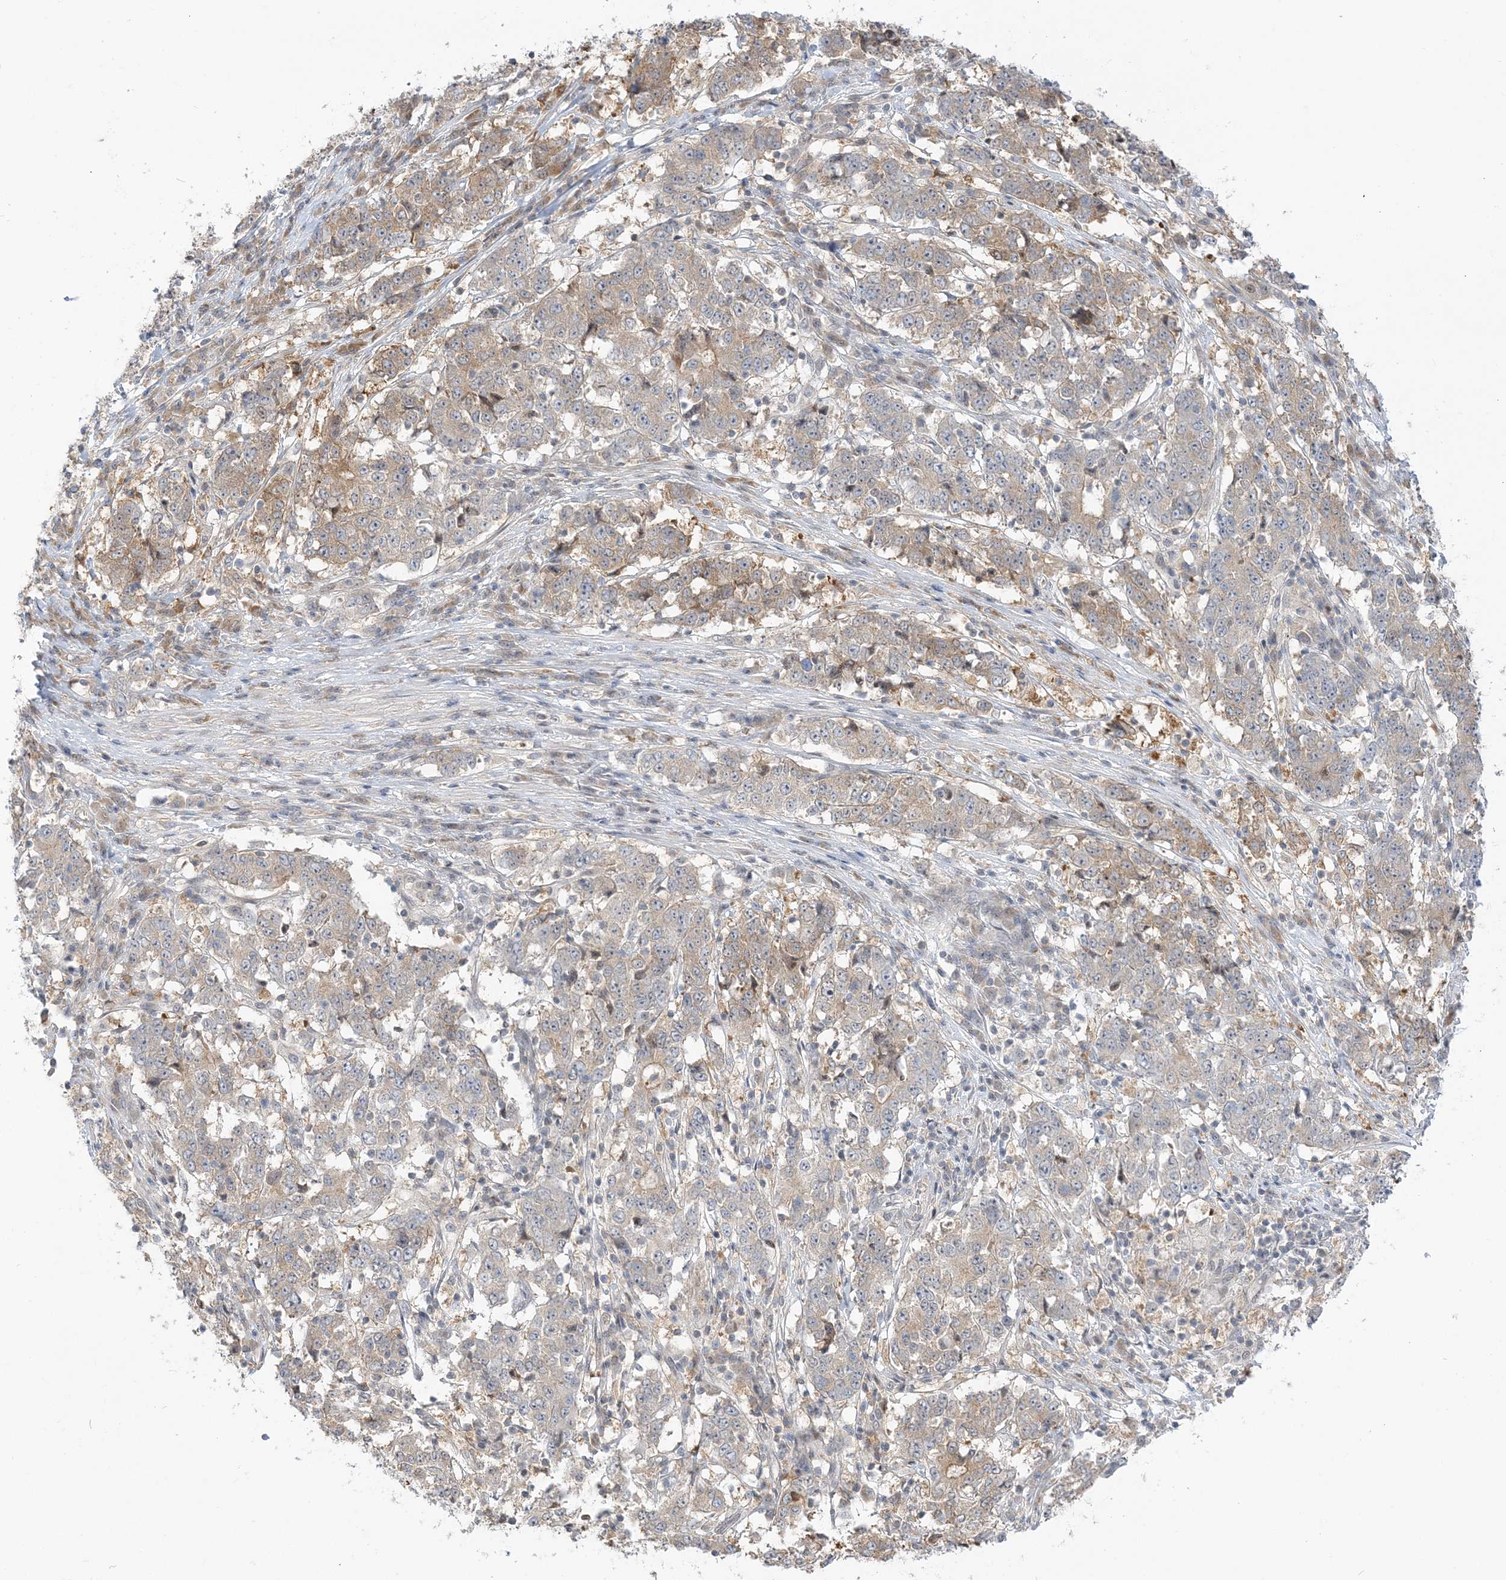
{"staining": {"intensity": "weak", "quantity": "25%-75%", "location": "cytoplasmic/membranous"}, "tissue": "stomach cancer", "cell_type": "Tumor cells", "image_type": "cancer", "snomed": [{"axis": "morphology", "description": "Adenocarcinoma, NOS"}, {"axis": "topography", "description": "Stomach"}], "caption": "Immunohistochemistry (DAB (3,3'-diaminobenzidine)) staining of stomach cancer (adenocarcinoma) reveals weak cytoplasmic/membranous protein expression in approximately 25%-75% of tumor cells.", "gene": "THADA", "patient": {"sex": "male", "age": 59}}